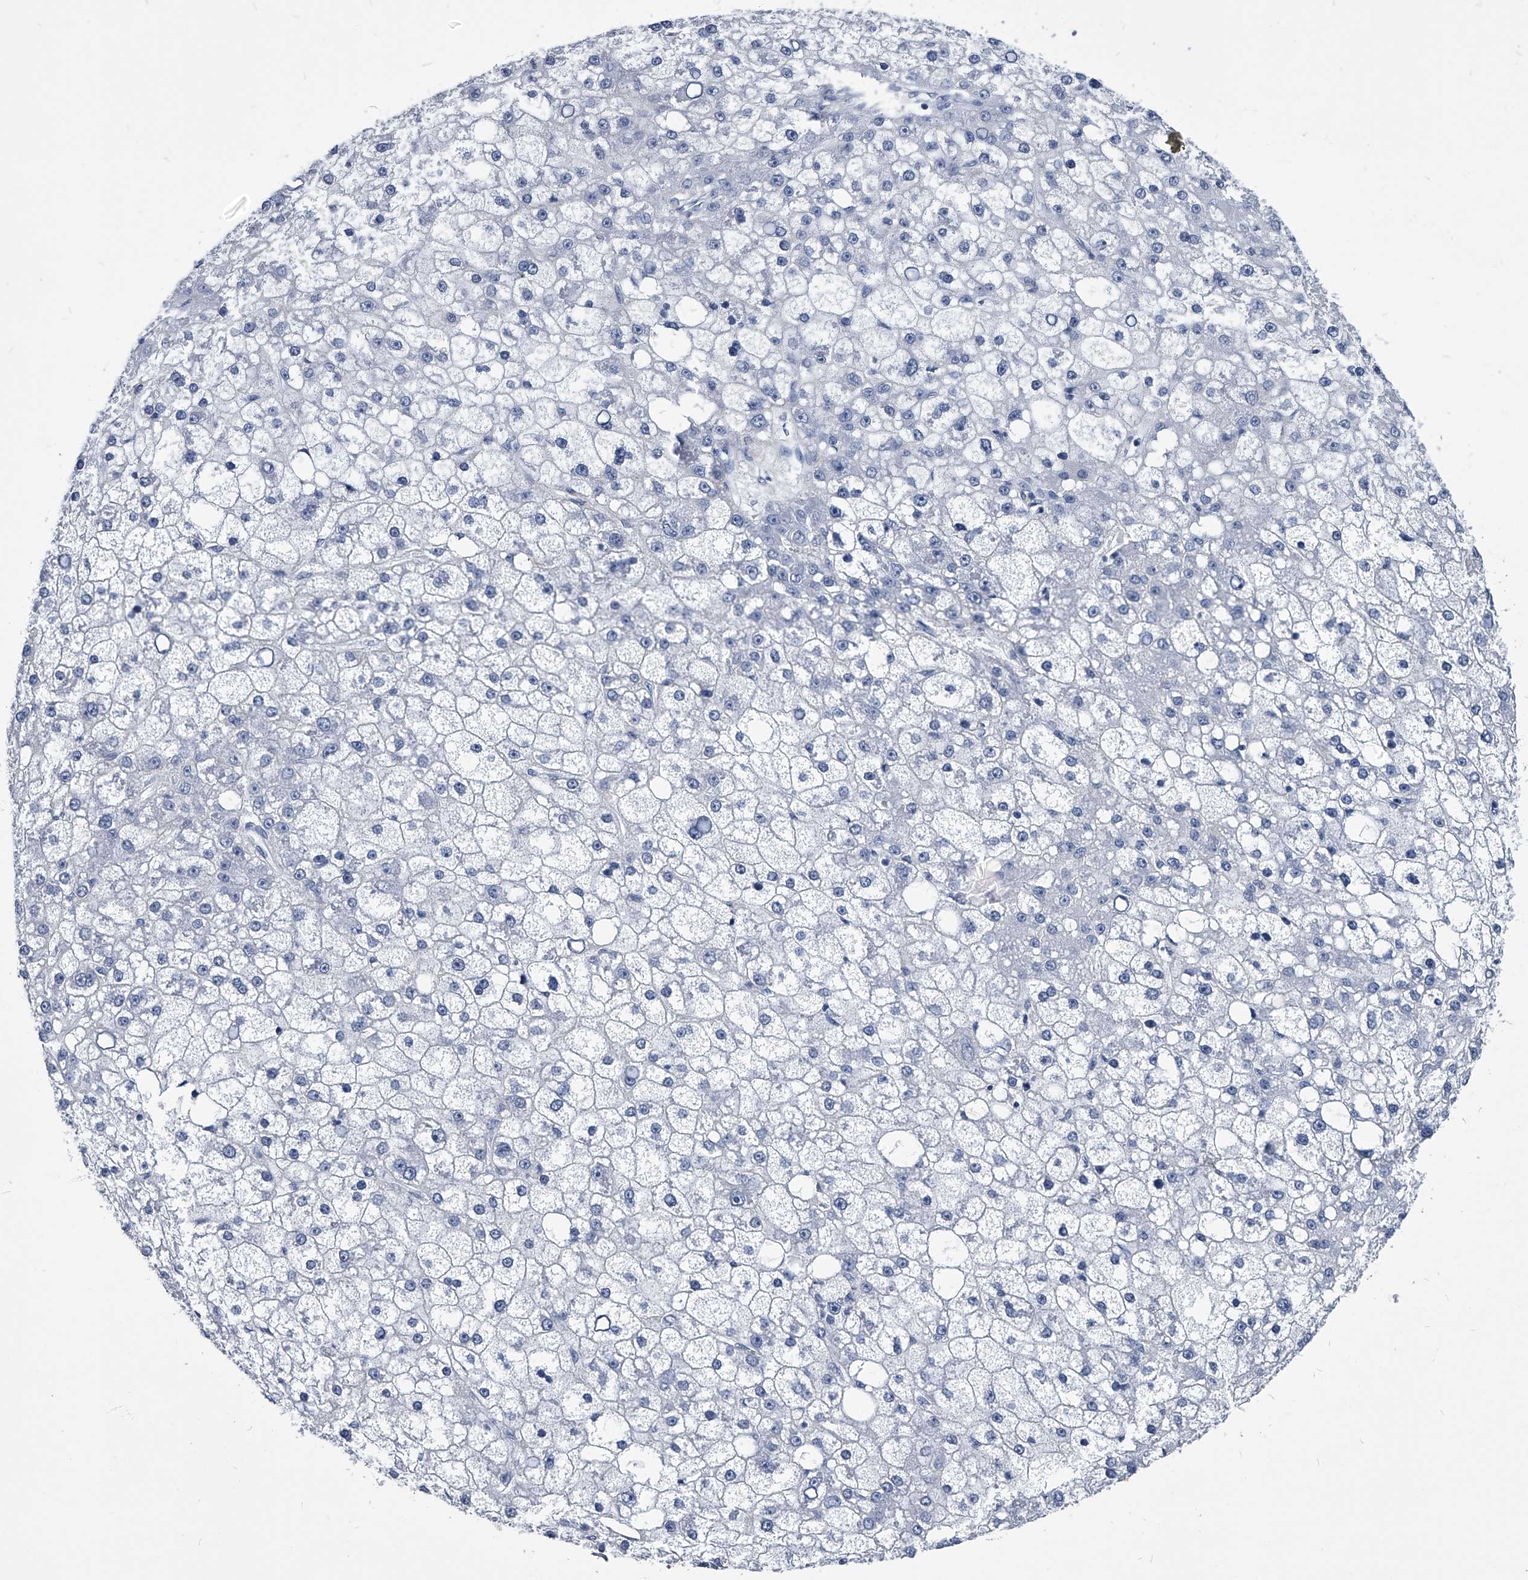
{"staining": {"intensity": "negative", "quantity": "none", "location": "none"}, "tissue": "liver cancer", "cell_type": "Tumor cells", "image_type": "cancer", "snomed": [{"axis": "morphology", "description": "Carcinoma, Hepatocellular, NOS"}, {"axis": "topography", "description": "Liver"}], "caption": "Liver hepatocellular carcinoma was stained to show a protein in brown. There is no significant staining in tumor cells.", "gene": "PDXK", "patient": {"sex": "male", "age": 67}}